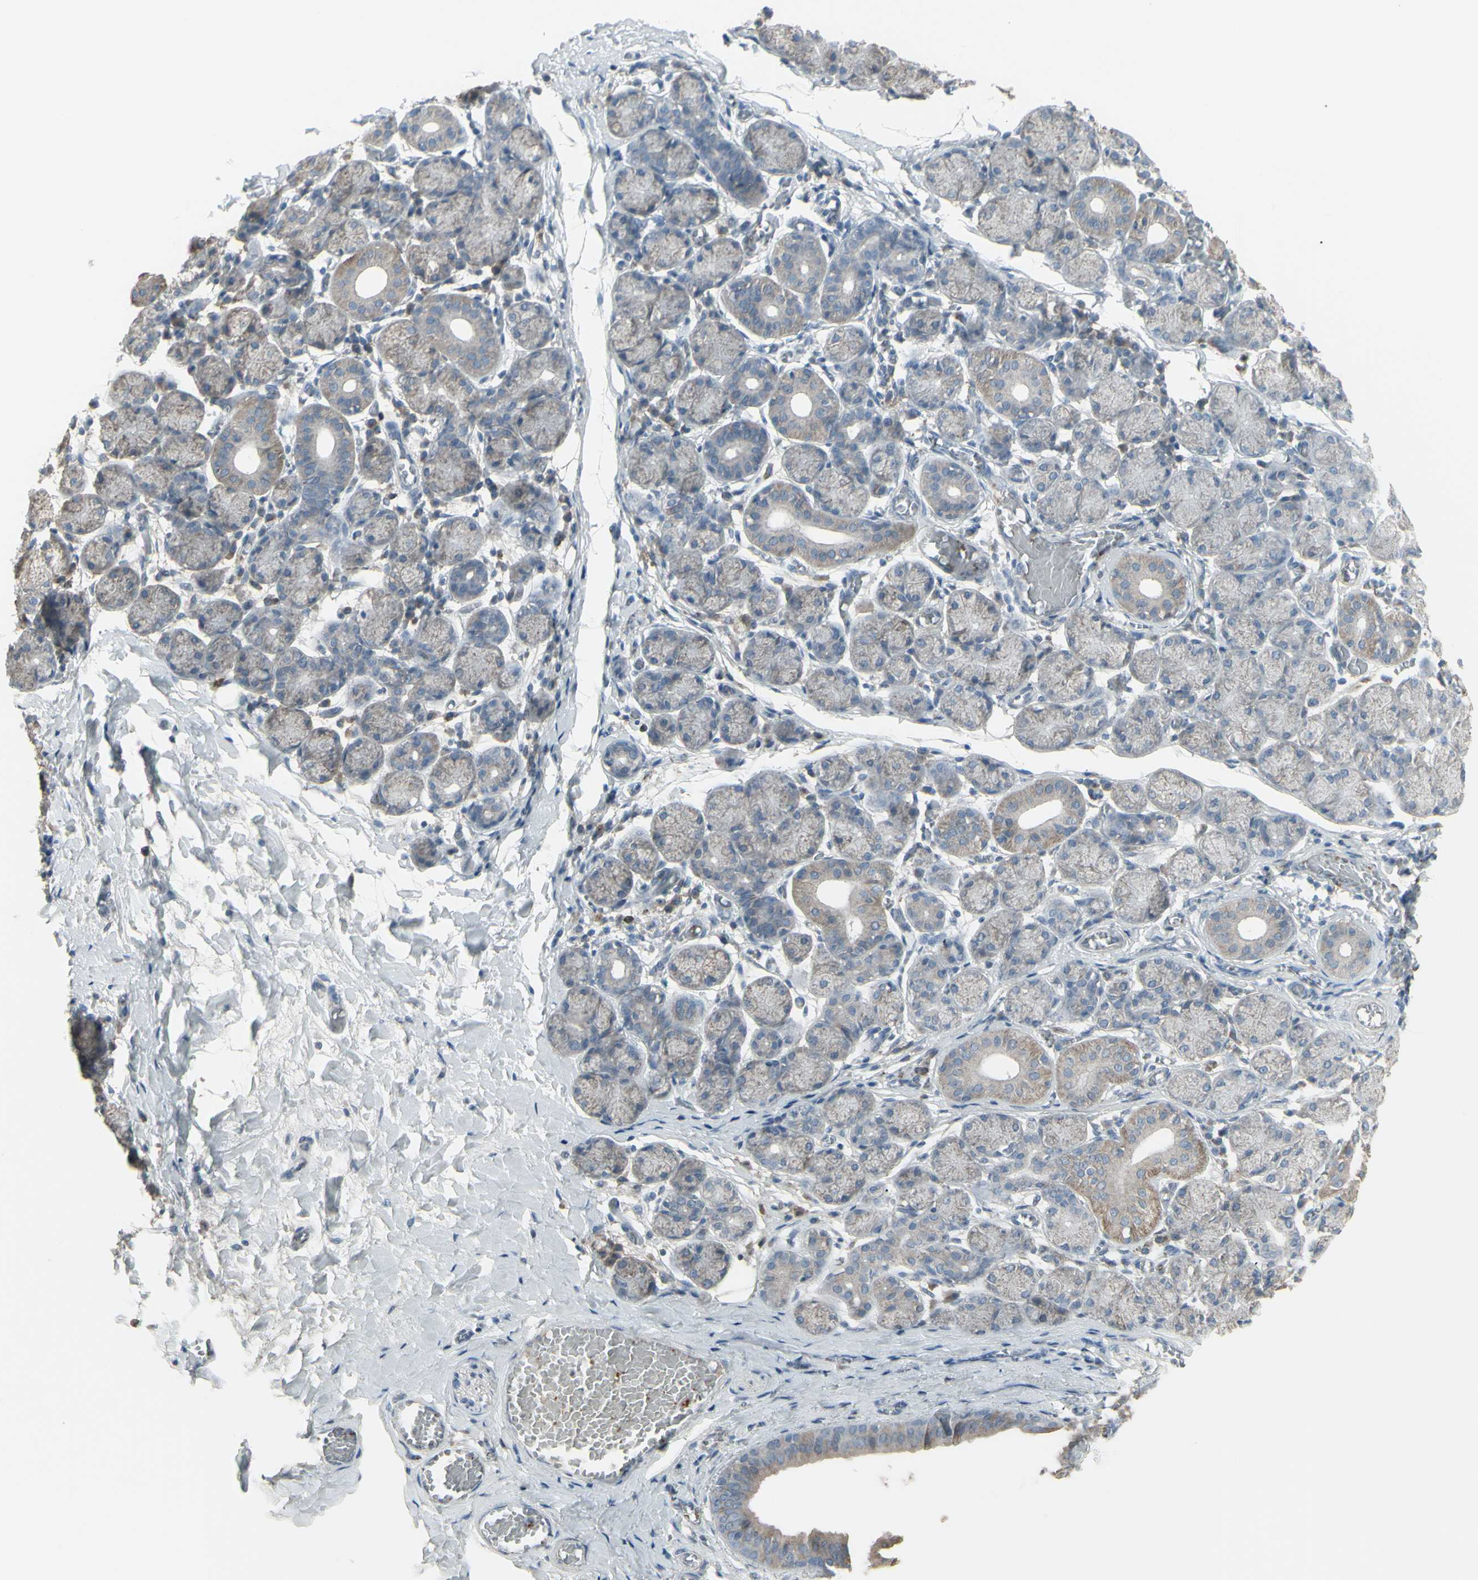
{"staining": {"intensity": "weak", "quantity": "25%-75%", "location": "cytoplasmic/membranous"}, "tissue": "salivary gland", "cell_type": "Glandular cells", "image_type": "normal", "snomed": [{"axis": "morphology", "description": "Normal tissue, NOS"}, {"axis": "topography", "description": "Salivary gland"}], "caption": "Immunohistochemical staining of benign salivary gland demonstrates 25%-75% levels of weak cytoplasmic/membranous protein staining in about 25%-75% of glandular cells.", "gene": "CD79B", "patient": {"sex": "female", "age": 24}}